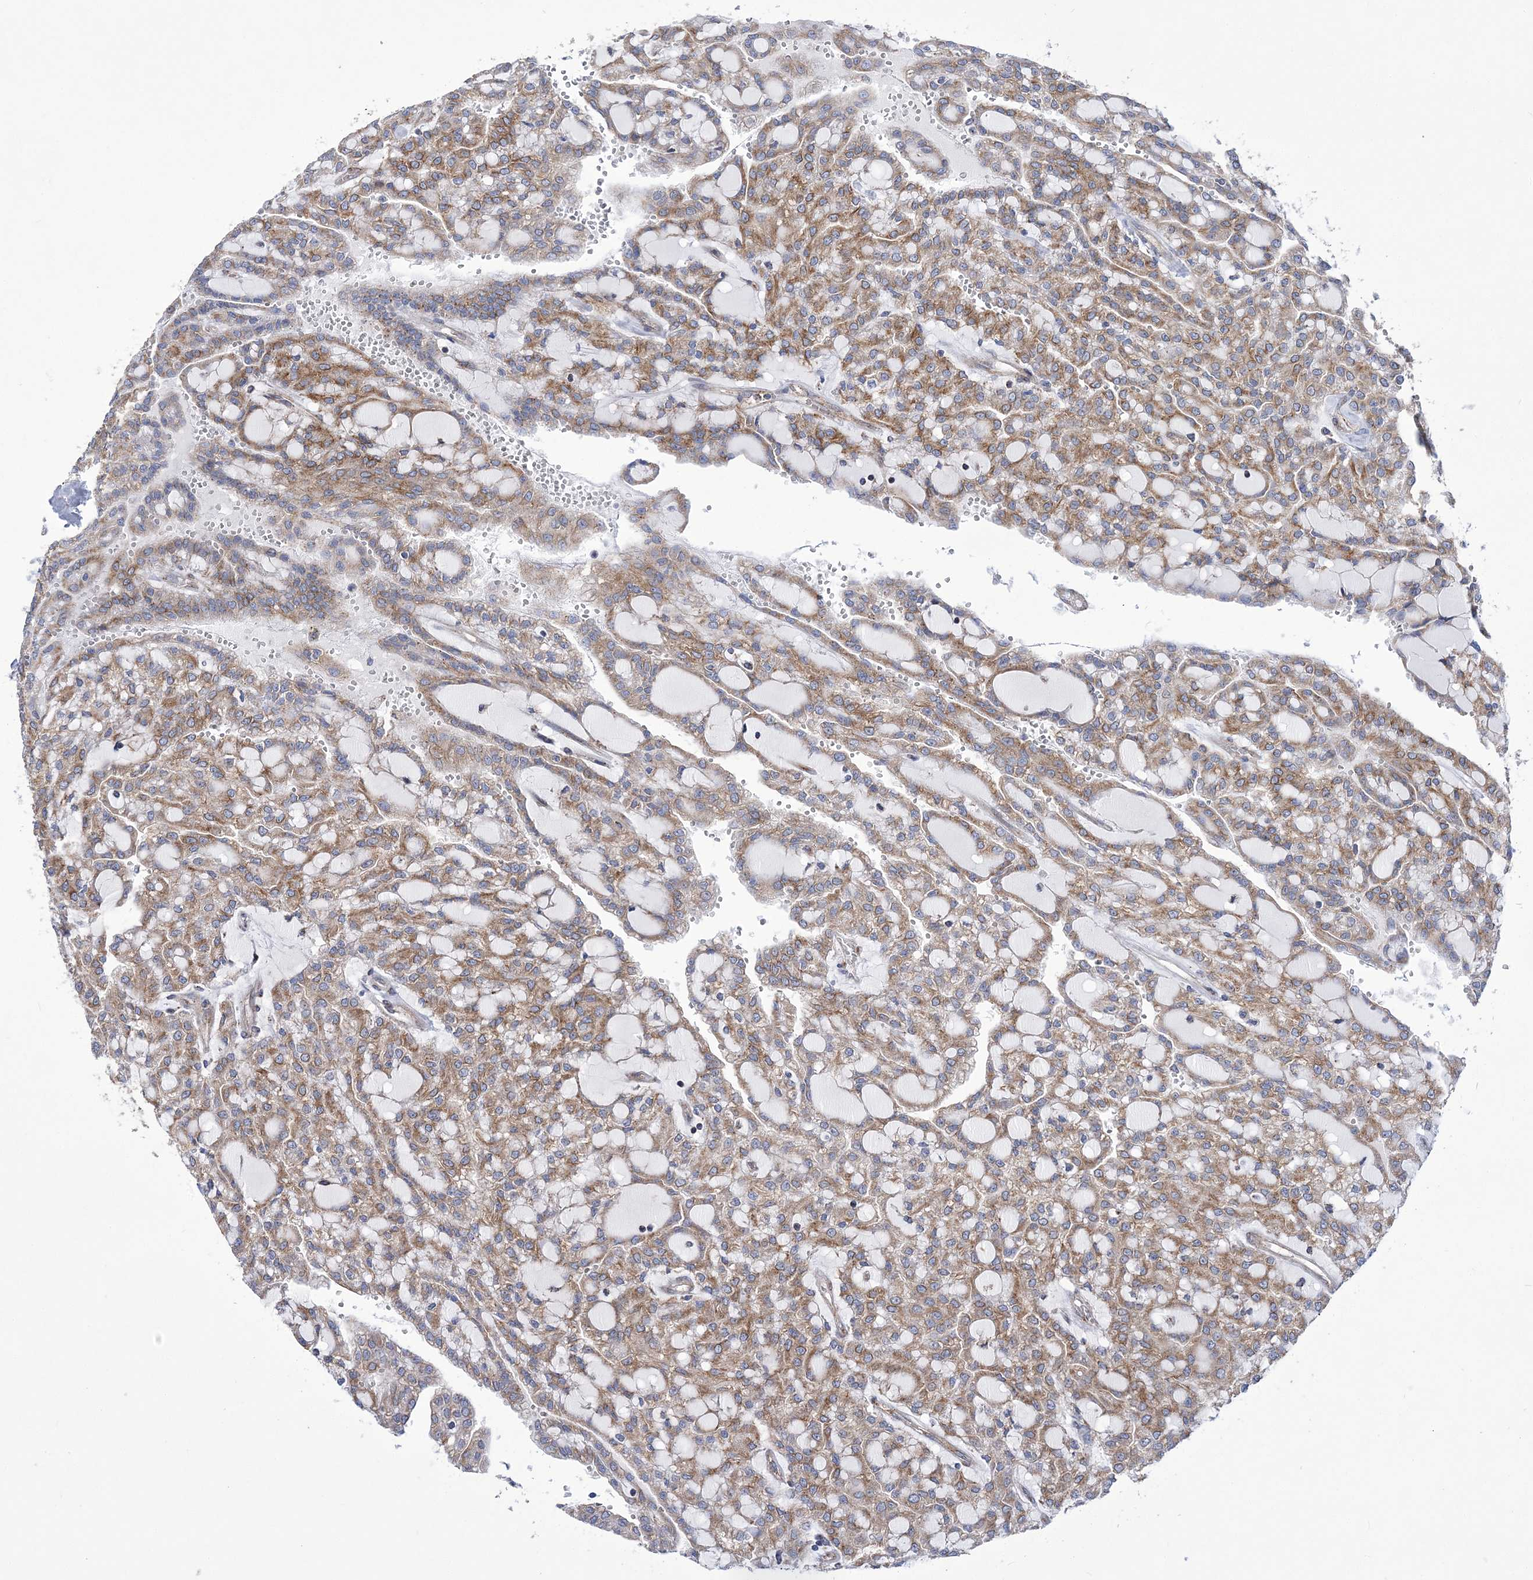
{"staining": {"intensity": "moderate", "quantity": ">75%", "location": "cytoplasmic/membranous"}, "tissue": "renal cancer", "cell_type": "Tumor cells", "image_type": "cancer", "snomed": [{"axis": "morphology", "description": "Adenocarcinoma, NOS"}, {"axis": "topography", "description": "Kidney"}], "caption": "An image of human renal cancer stained for a protein exhibits moderate cytoplasmic/membranous brown staining in tumor cells.", "gene": "COPB2", "patient": {"sex": "male", "age": 63}}